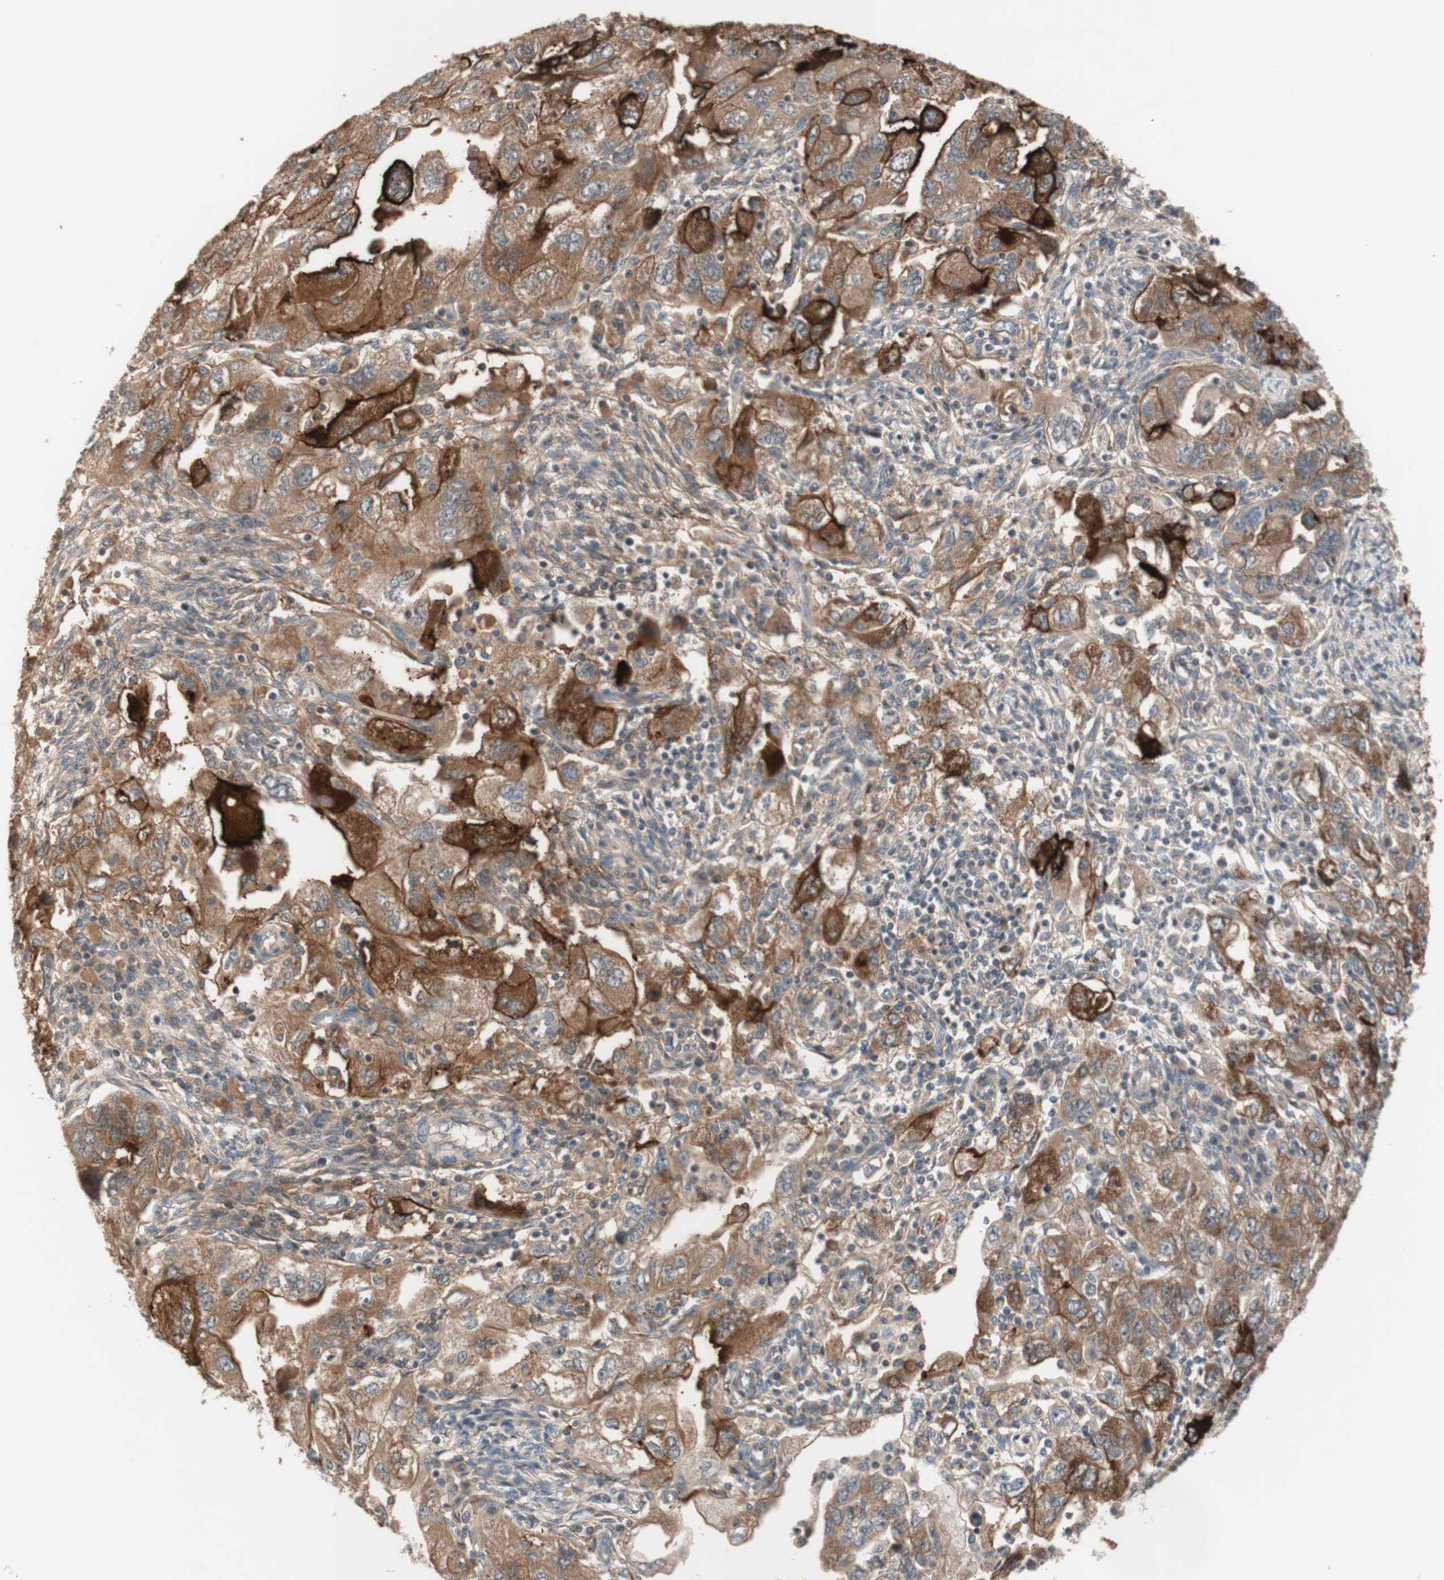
{"staining": {"intensity": "strong", "quantity": ">75%", "location": "cytoplasmic/membranous"}, "tissue": "ovarian cancer", "cell_type": "Tumor cells", "image_type": "cancer", "snomed": [{"axis": "morphology", "description": "Carcinoma, NOS"}, {"axis": "morphology", "description": "Cystadenocarcinoma, serous, NOS"}, {"axis": "topography", "description": "Ovary"}], "caption": "Tumor cells display high levels of strong cytoplasmic/membranous expression in about >75% of cells in human ovarian serous cystadenocarcinoma.", "gene": "CD55", "patient": {"sex": "female", "age": 69}}